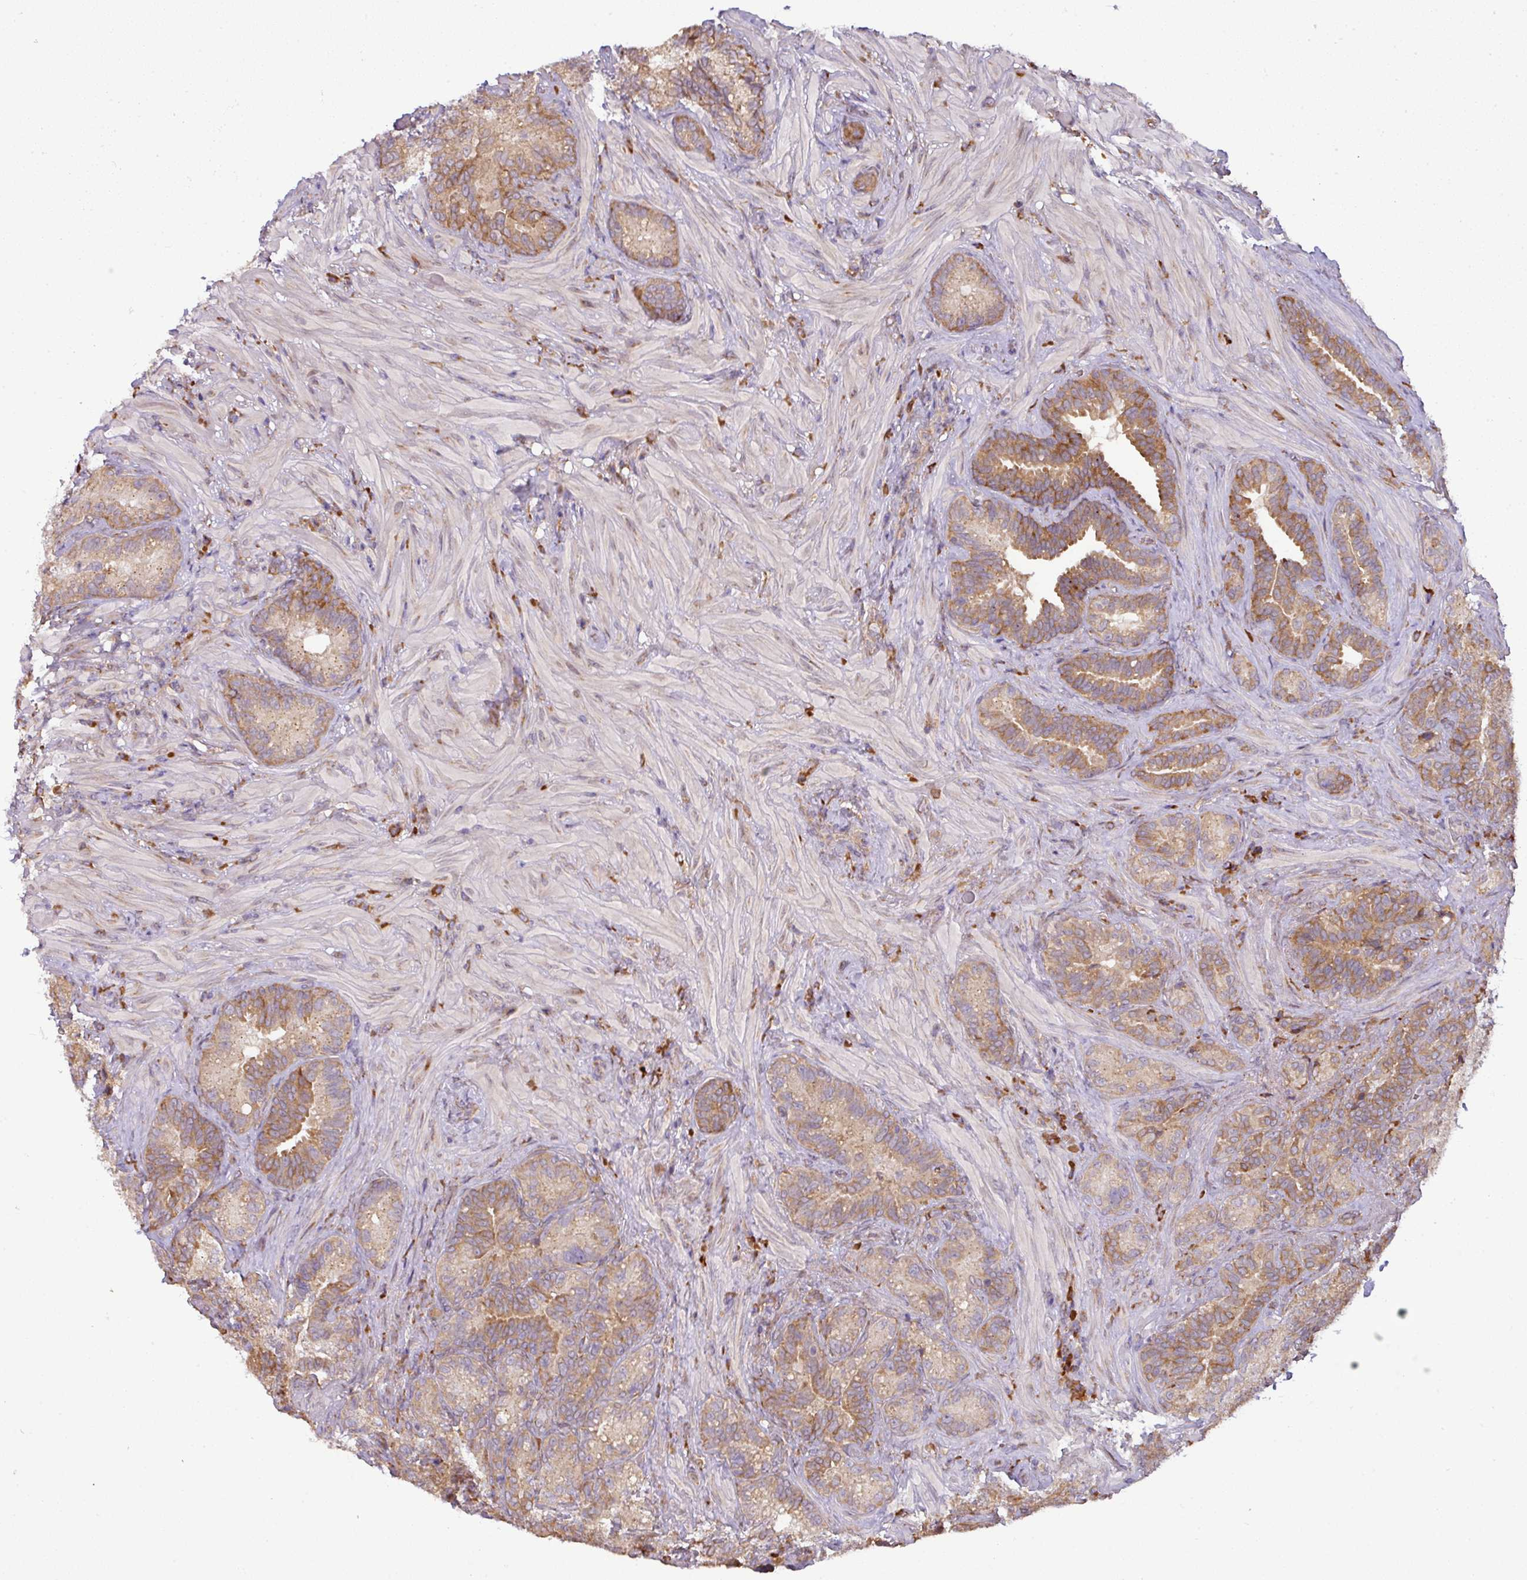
{"staining": {"intensity": "moderate", "quantity": ">75%", "location": "cytoplasmic/membranous"}, "tissue": "seminal vesicle", "cell_type": "Glandular cells", "image_type": "normal", "snomed": [{"axis": "morphology", "description": "Normal tissue, NOS"}, {"axis": "topography", "description": "Seminal veicle"}], "caption": "Protein analysis of normal seminal vesicle demonstrates moderate cytoplasmic/membranous positivity in about >75% of glandular cells.", "gene": "GALP", "patient": {"sex": "male", "age": 68}}